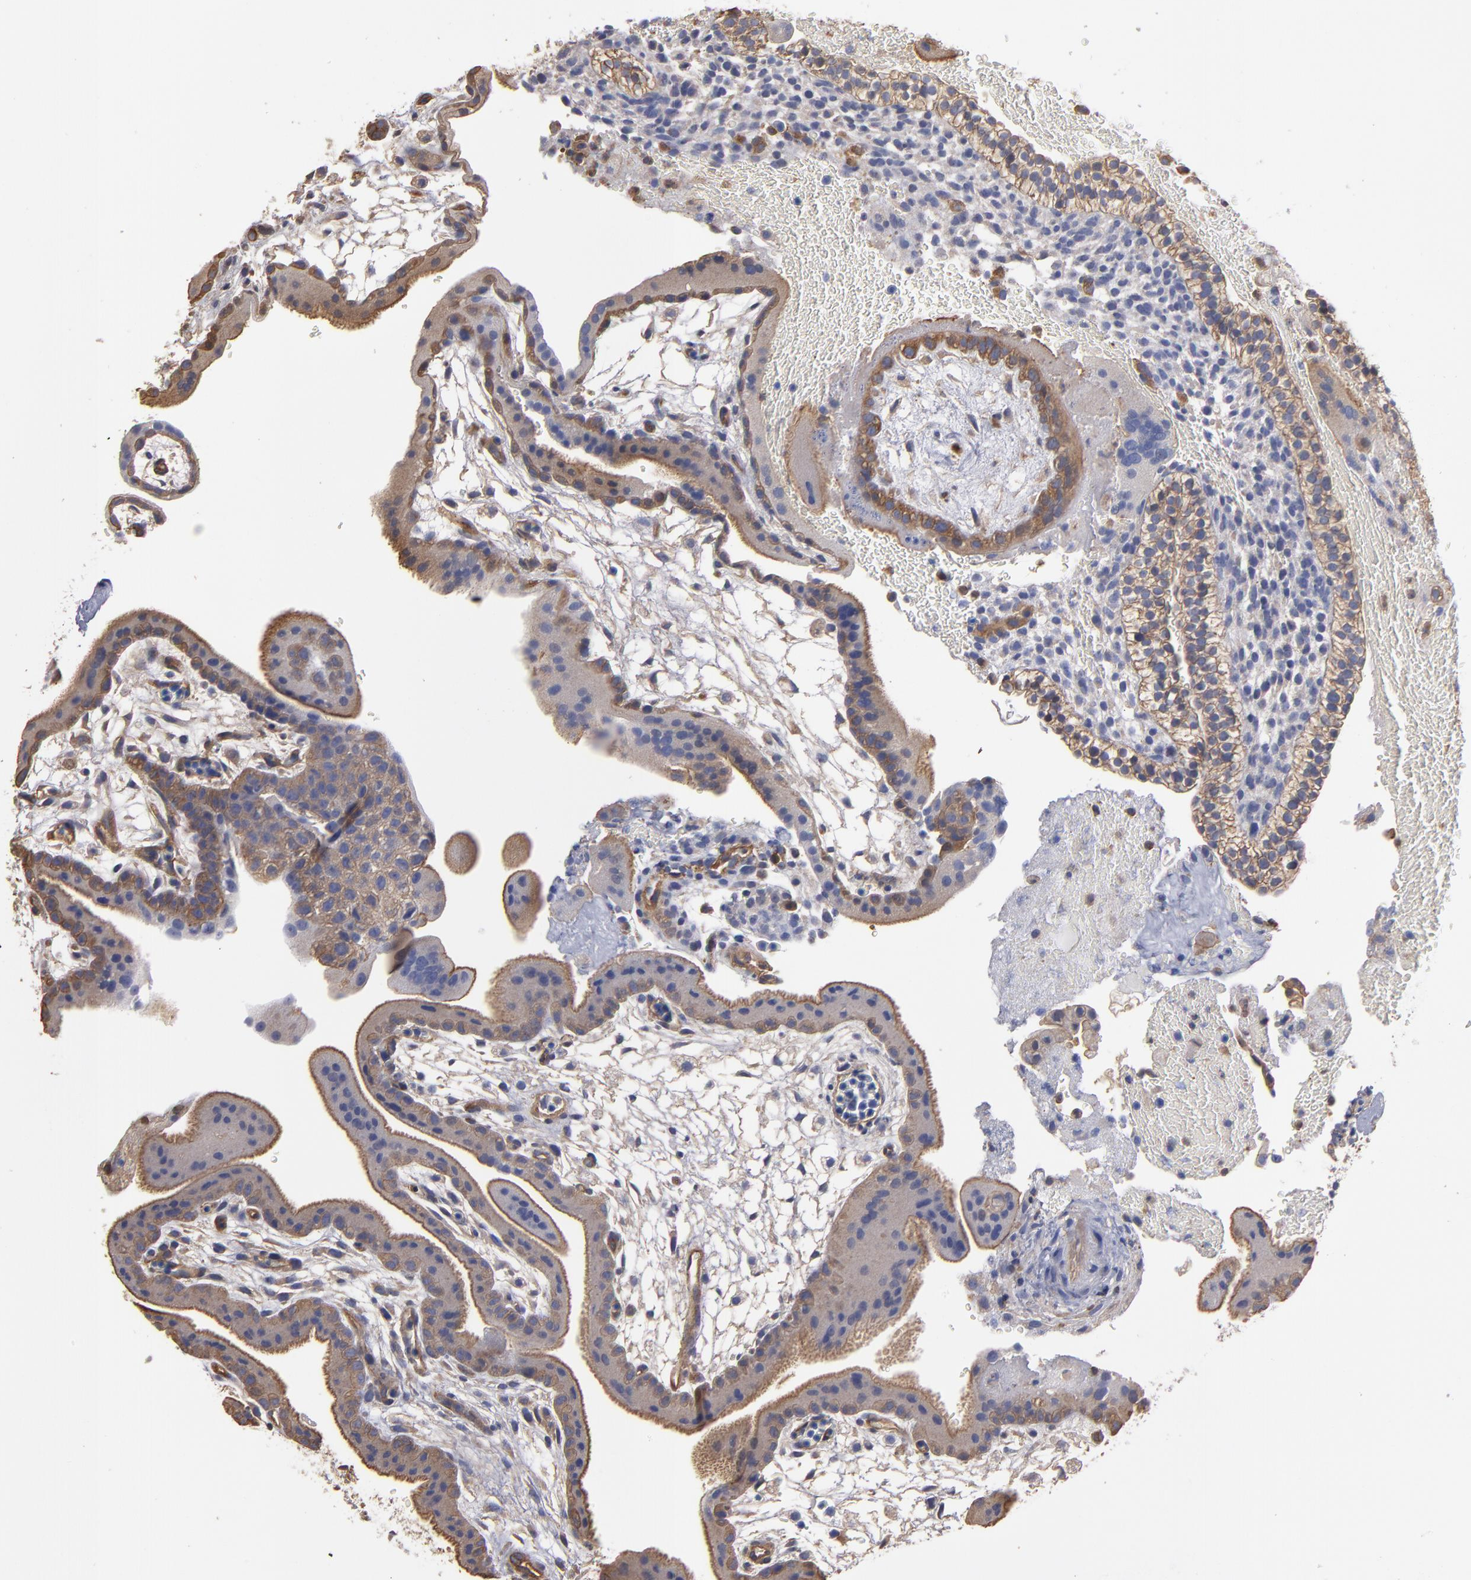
{"staining": {"intensity": "weak", "quantity": ">75%", "location": "cytoplasmic/membranous"}, "tissue": "placenta", "cell_type": "Decidual cells", "image_type": "normal", "snomed": [{"axis": "morphology", "description": "Normal tissue, NOS"}, {"axis": "topography", "description": "Placenta"}], "caption": "A low amount of weak cytoplasmic/membranous expression is identified in about >75% of decidual cells in unremarkable placenta.", "gene": "ESYT2", "patient": {"sex": "female", "age": 19}}